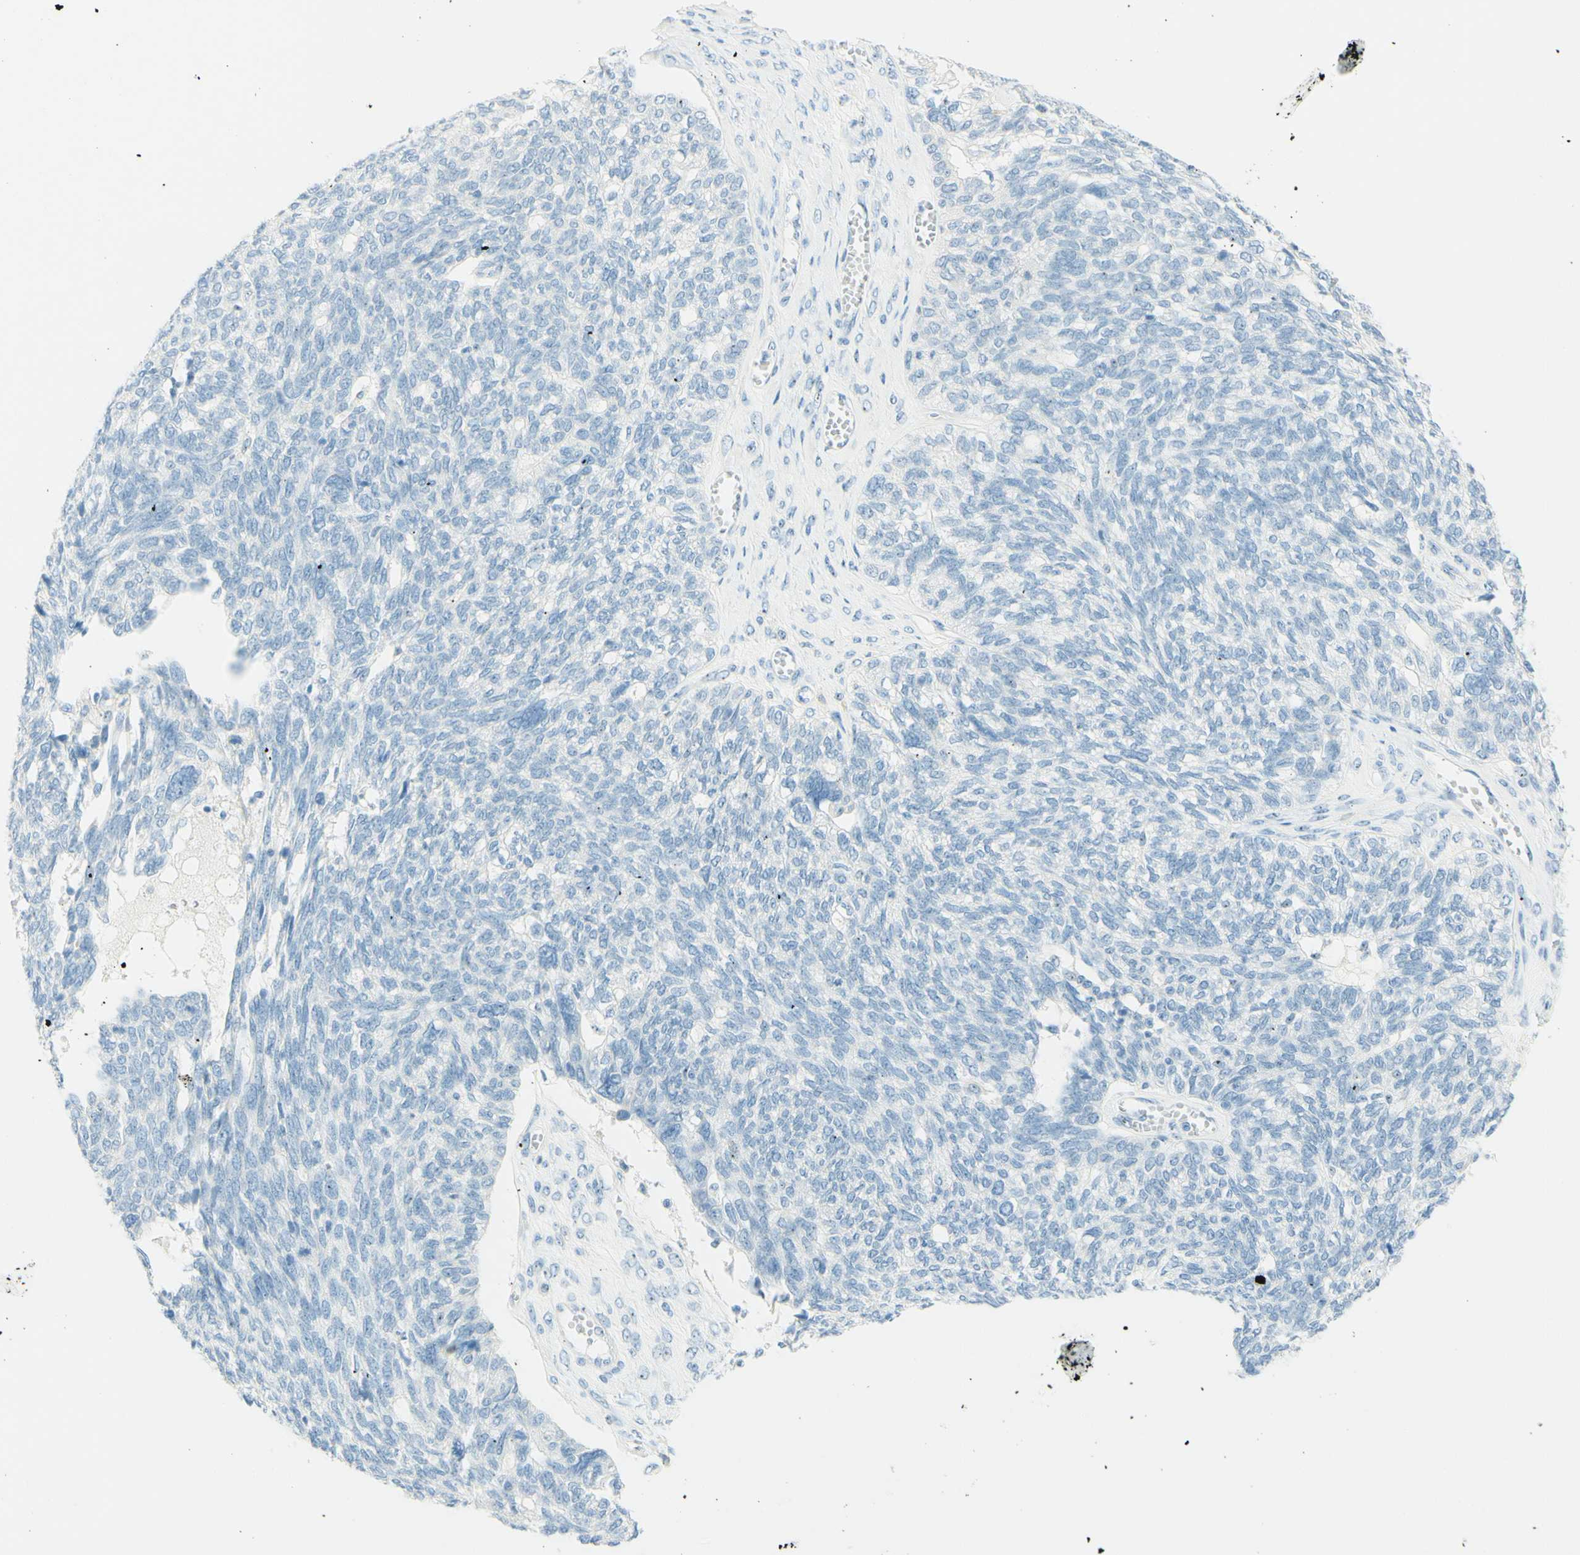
{"staining": {"intensity": "negative", "quantity": "none", "location": "none"}, "tissue": "ovarian cancer", "cell_type": "Tumor cells", "image_type": "cancer", "snomed": [{"axis": "morphology", "description": "Cystadenocarcinoma, serous, NOS"}, {"axis": "topography", "description": "Ovary"}], "caption": "A histopathology image of human serous cystadenocarcinoma (ovarian) is negative for staining in tumor cells.", "gene": "FMR1NB", "patient": {"sex": "female", "age": 79}}